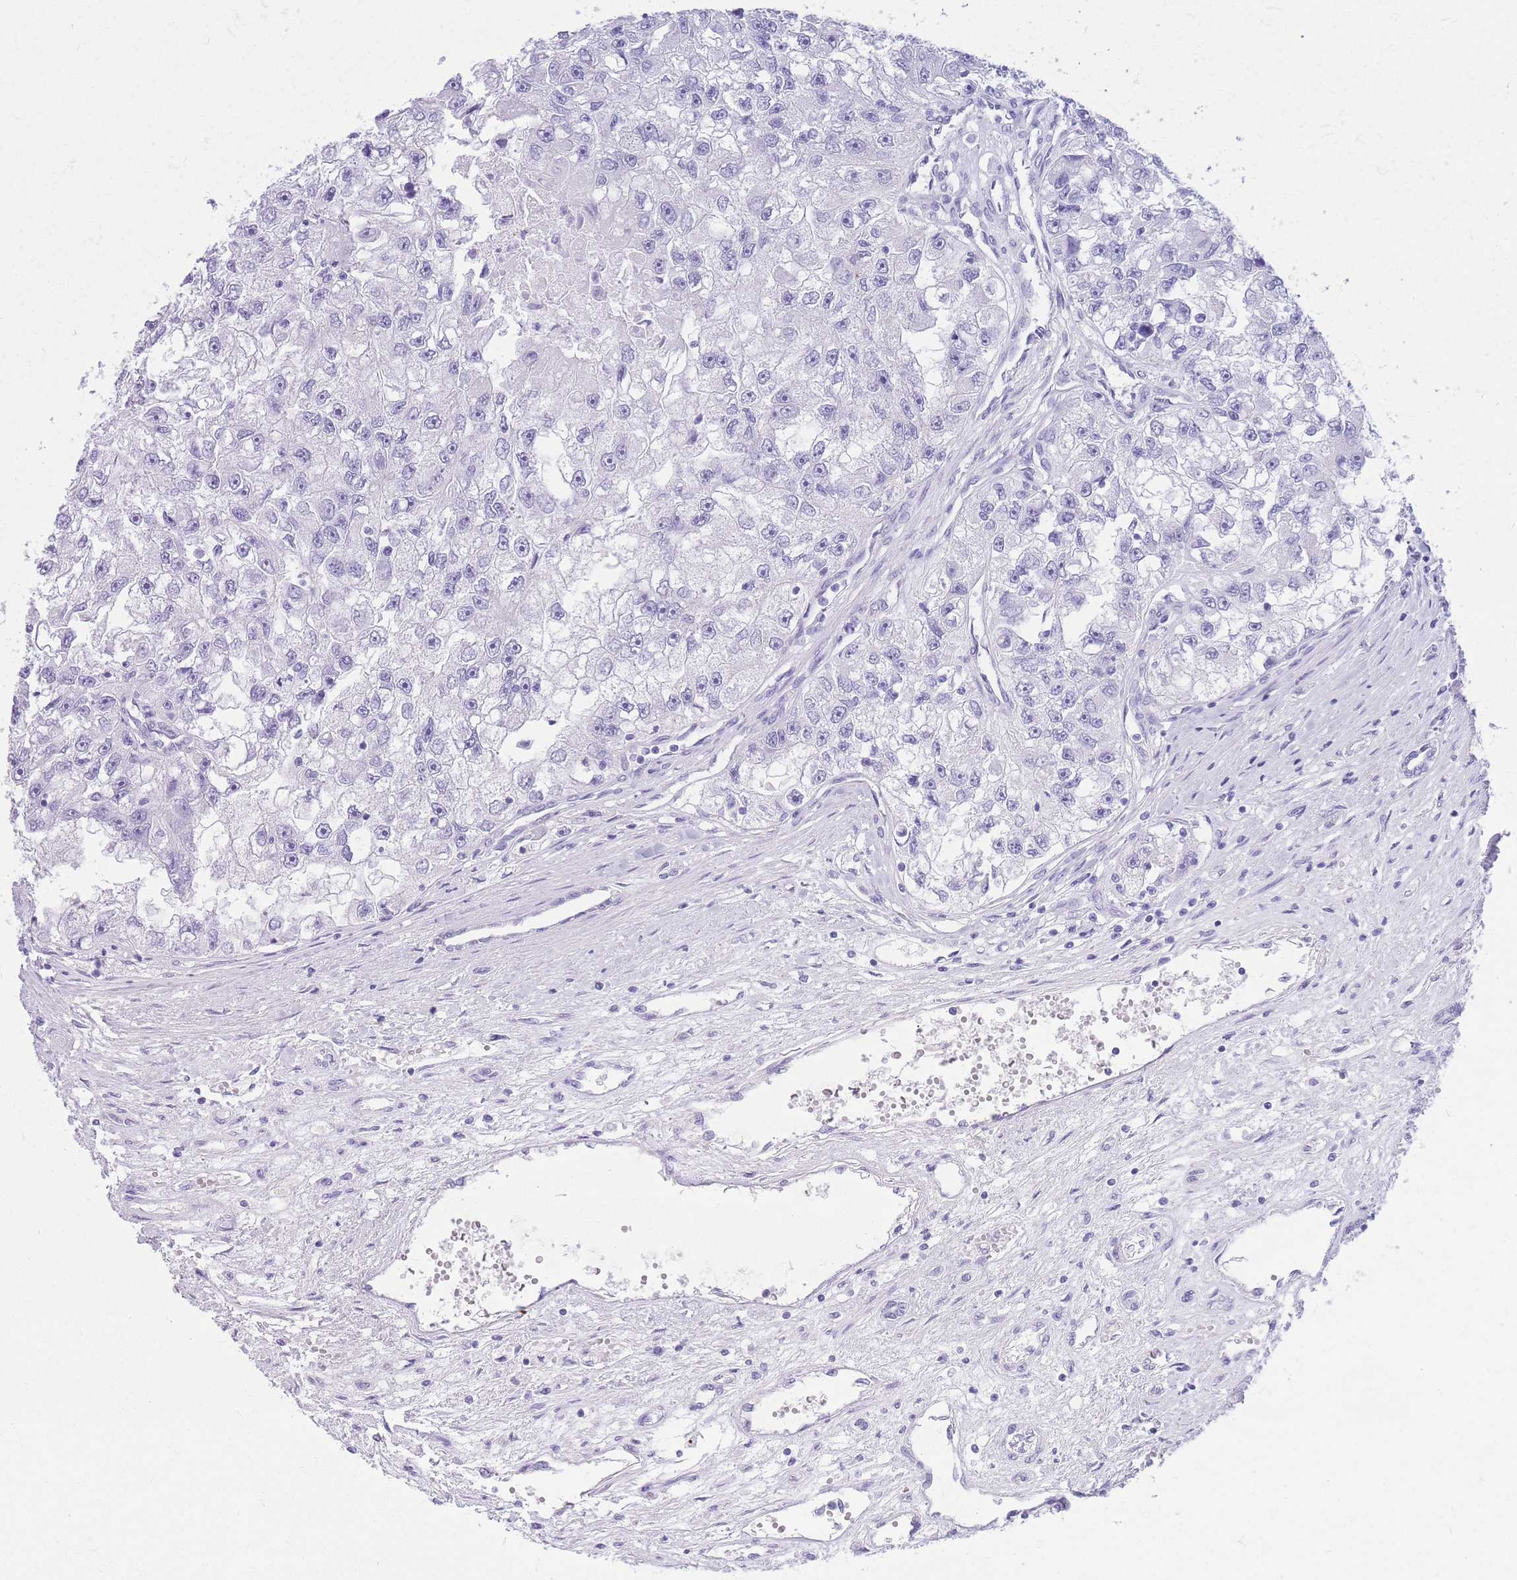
{"staining": {"intensity": "negative", "quantity": "none", "location": "none"}, "tissue": "renal cancer", "cell_type": "Tumor cells", "image_type": "cancer", "snomed": [{"axis": "morphology", "description": "Adenocarcinoma, NOS"}, {"axis": "topography", "description": "Kidney"}], "caption": "Renal cancer stained for a protein using IHC reveals no expression tumor cells.", "gene": "ZNF311", "patient": {"sex": "male", "age": 63}}